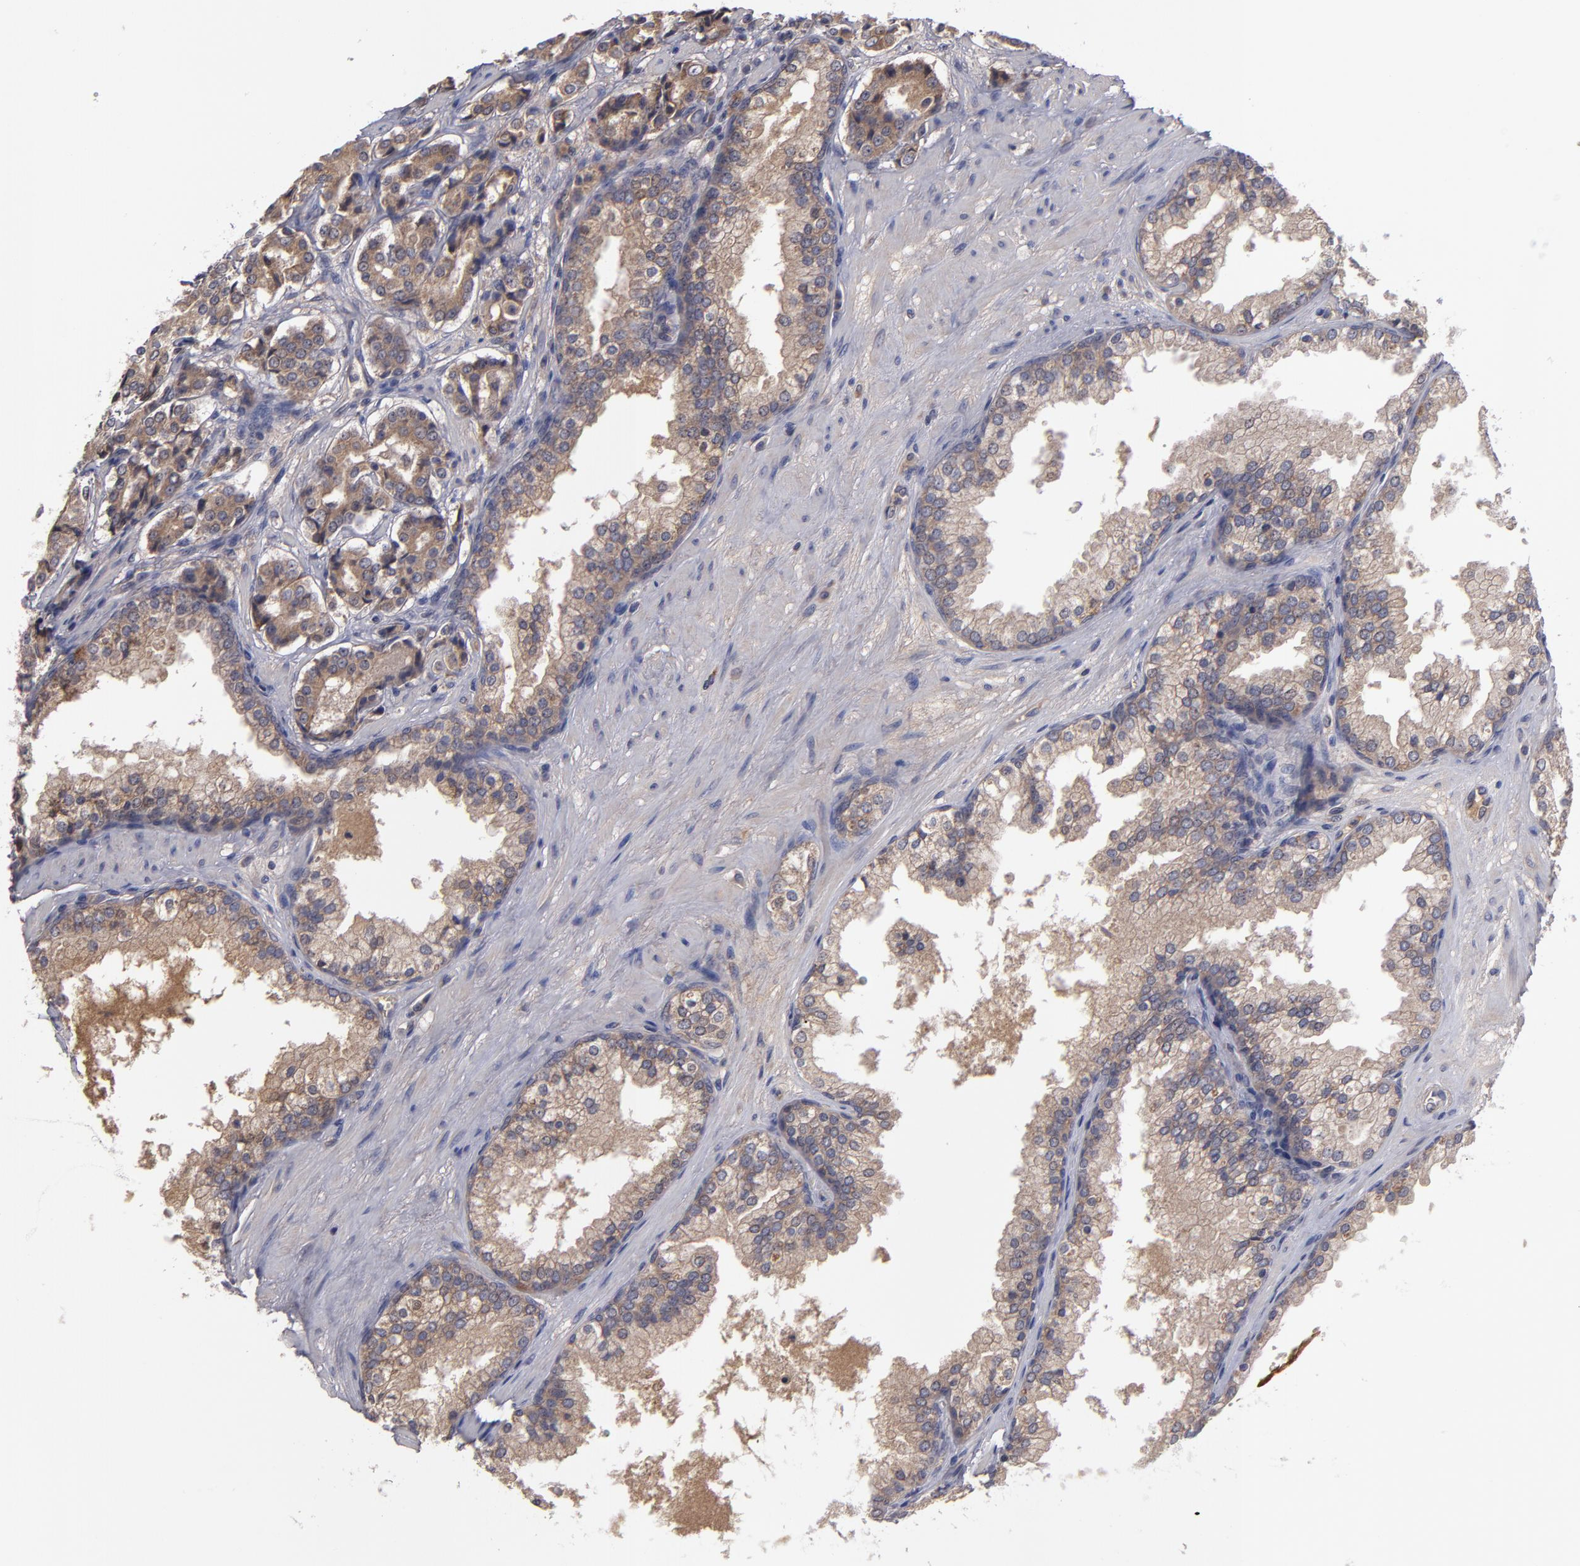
{"staining": {"intensity": "moderate", "quantity": ">75%", "location": "cytoplasmic/membranous"}, "tissue": "prostate cancer", "cell_type": "Tumor cells", "image_type": "cancer", "snomed": [{"axis": "morphology", "description": "Adenocarcinoma, Medium grade"}, {"axis": "topography", "description": "Prostate"}], "caption": "Immunohistochemistry (IHC) of prostate cancer (medium-grade adenocarcinoma) exhibits medium levels of moderate cytoplasmic/membranous staining in about >75% of tumor cells.", "gene": "MMP11", "patient": {"sex": "male", "age": 60}}